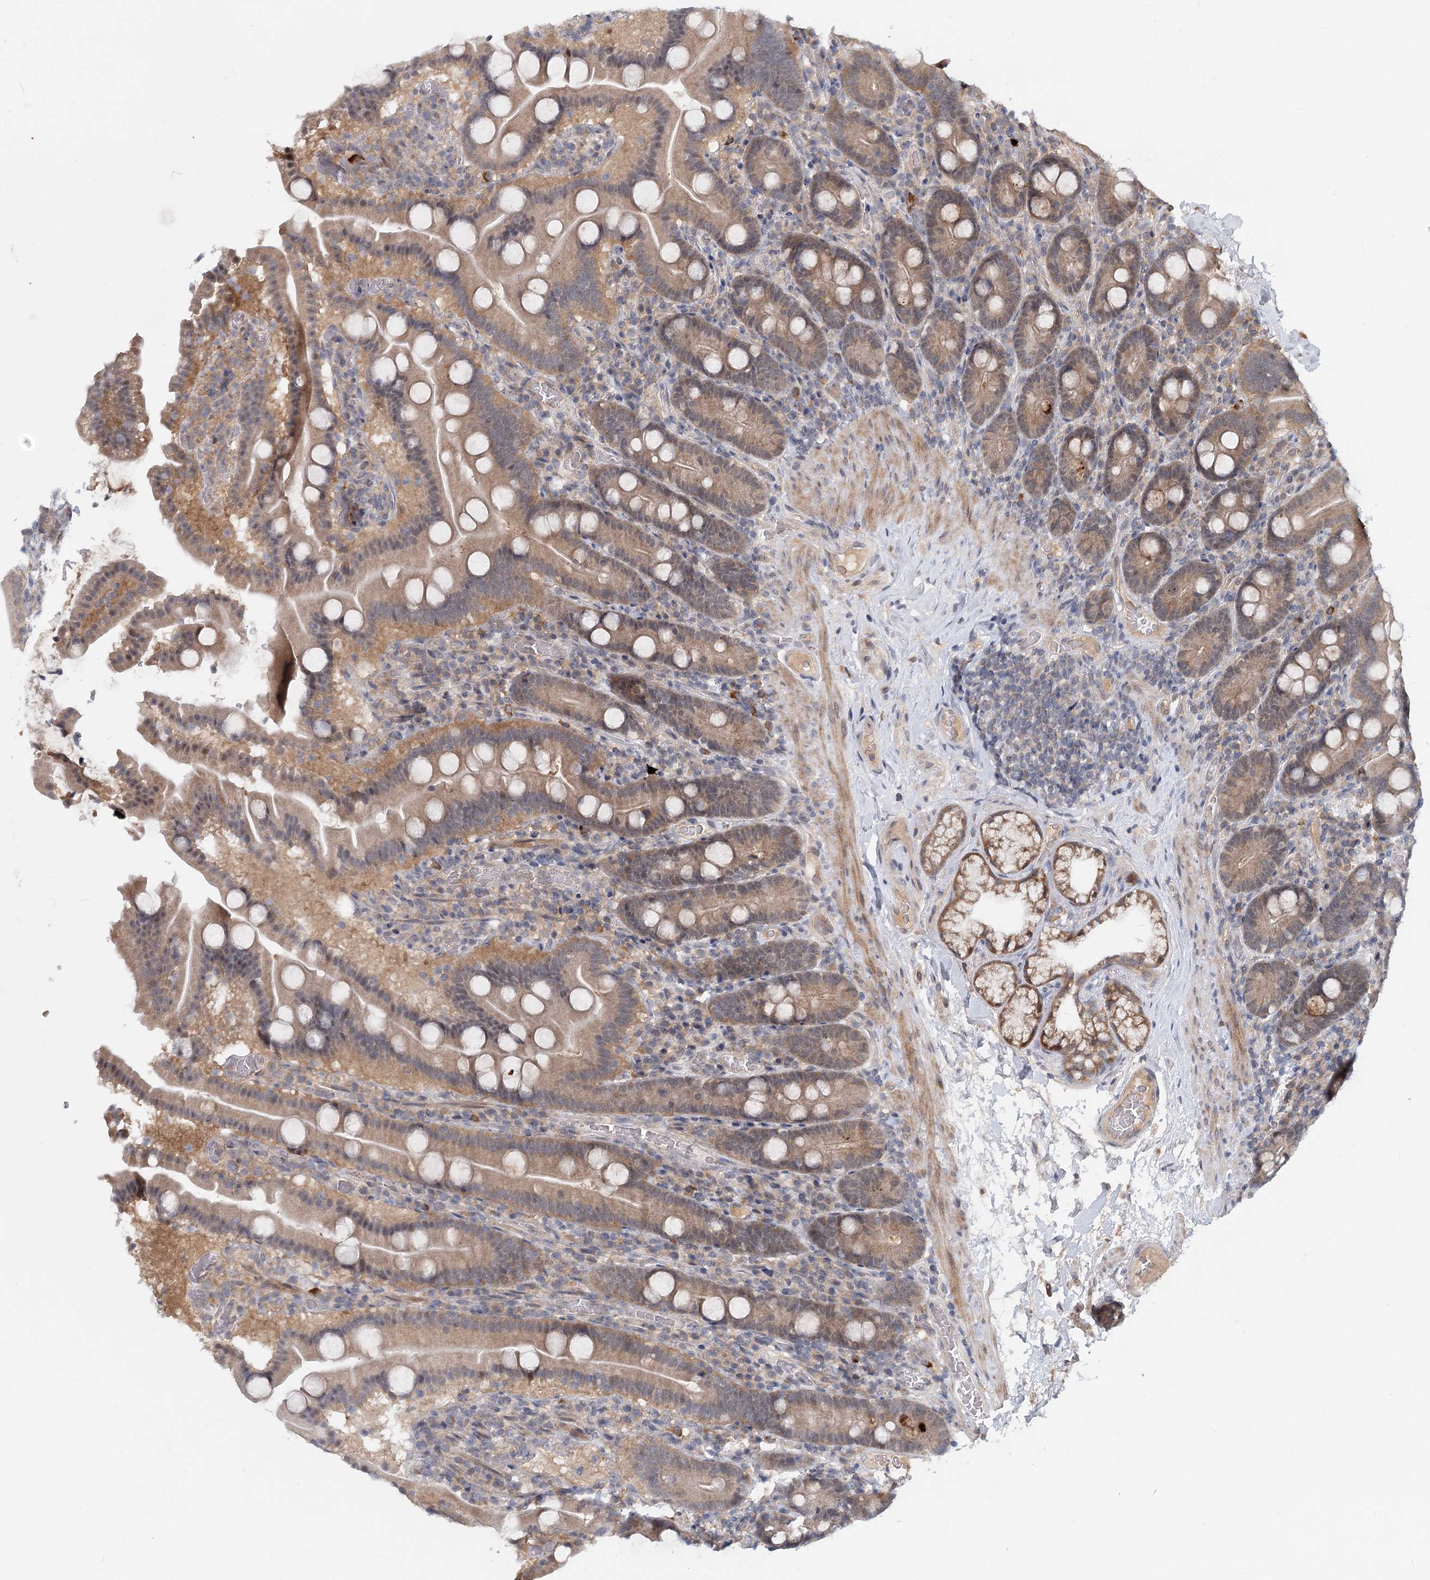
{"staining": {"intensity": "moderate", "quantity": "25%-75%", "location": "cytoplasmic/membranous"}, "tissue": "duodenum", "cell_type": "Glandular cells", "image_type": "normal", "snomed": [{"axis": "morphology", "description": "Normal tissue, NOS"}, {"axis": "topography", "description": "Duodenum"}], "caption": "Brown immunohistochemical staining in unremarkable human duodenum displays moderate cytoplasmic/membranous expression in approximately 25%-75% of glandular cells.", "gene": "AP3B1", "patient": {"sex": "male", "age": 55}}